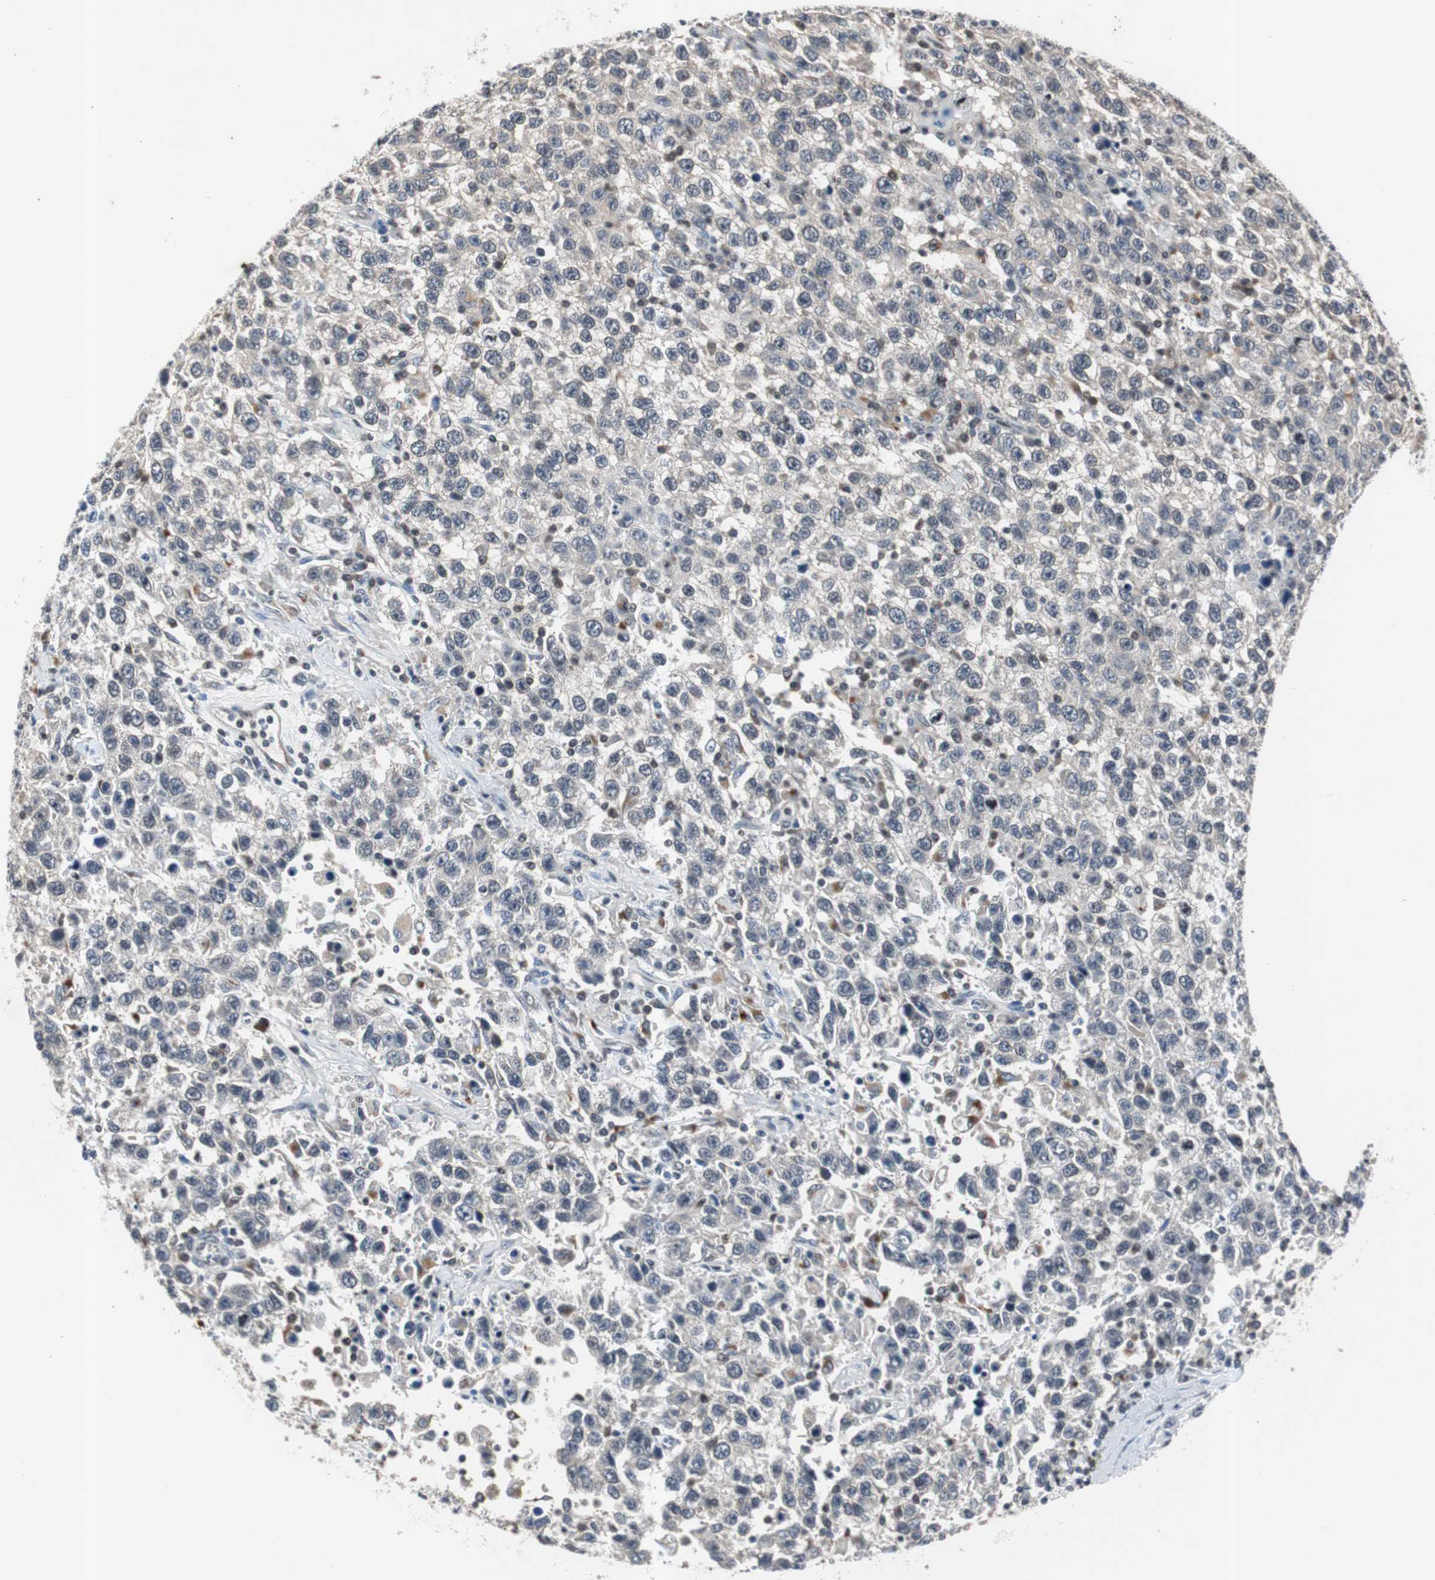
{"staining": {"intensity": "negative", "quantity": "none", "location": "none"}, "tissue": "testis cancer", "cell_type": "Tumor cells", "image_type": "cancer", "snomed": [{"axis": "morphology", "description": "Seminoma, NOS"}, {"axis": "topography", "description": "Testis"}], "caption": "Tumor cells are negative for protein expression in human testis seminoma. (Brightfield microscopy of DAB IHC at high magnification).", "gene": "SMAD1", "patient": {"sex": "male", "age": 41}}